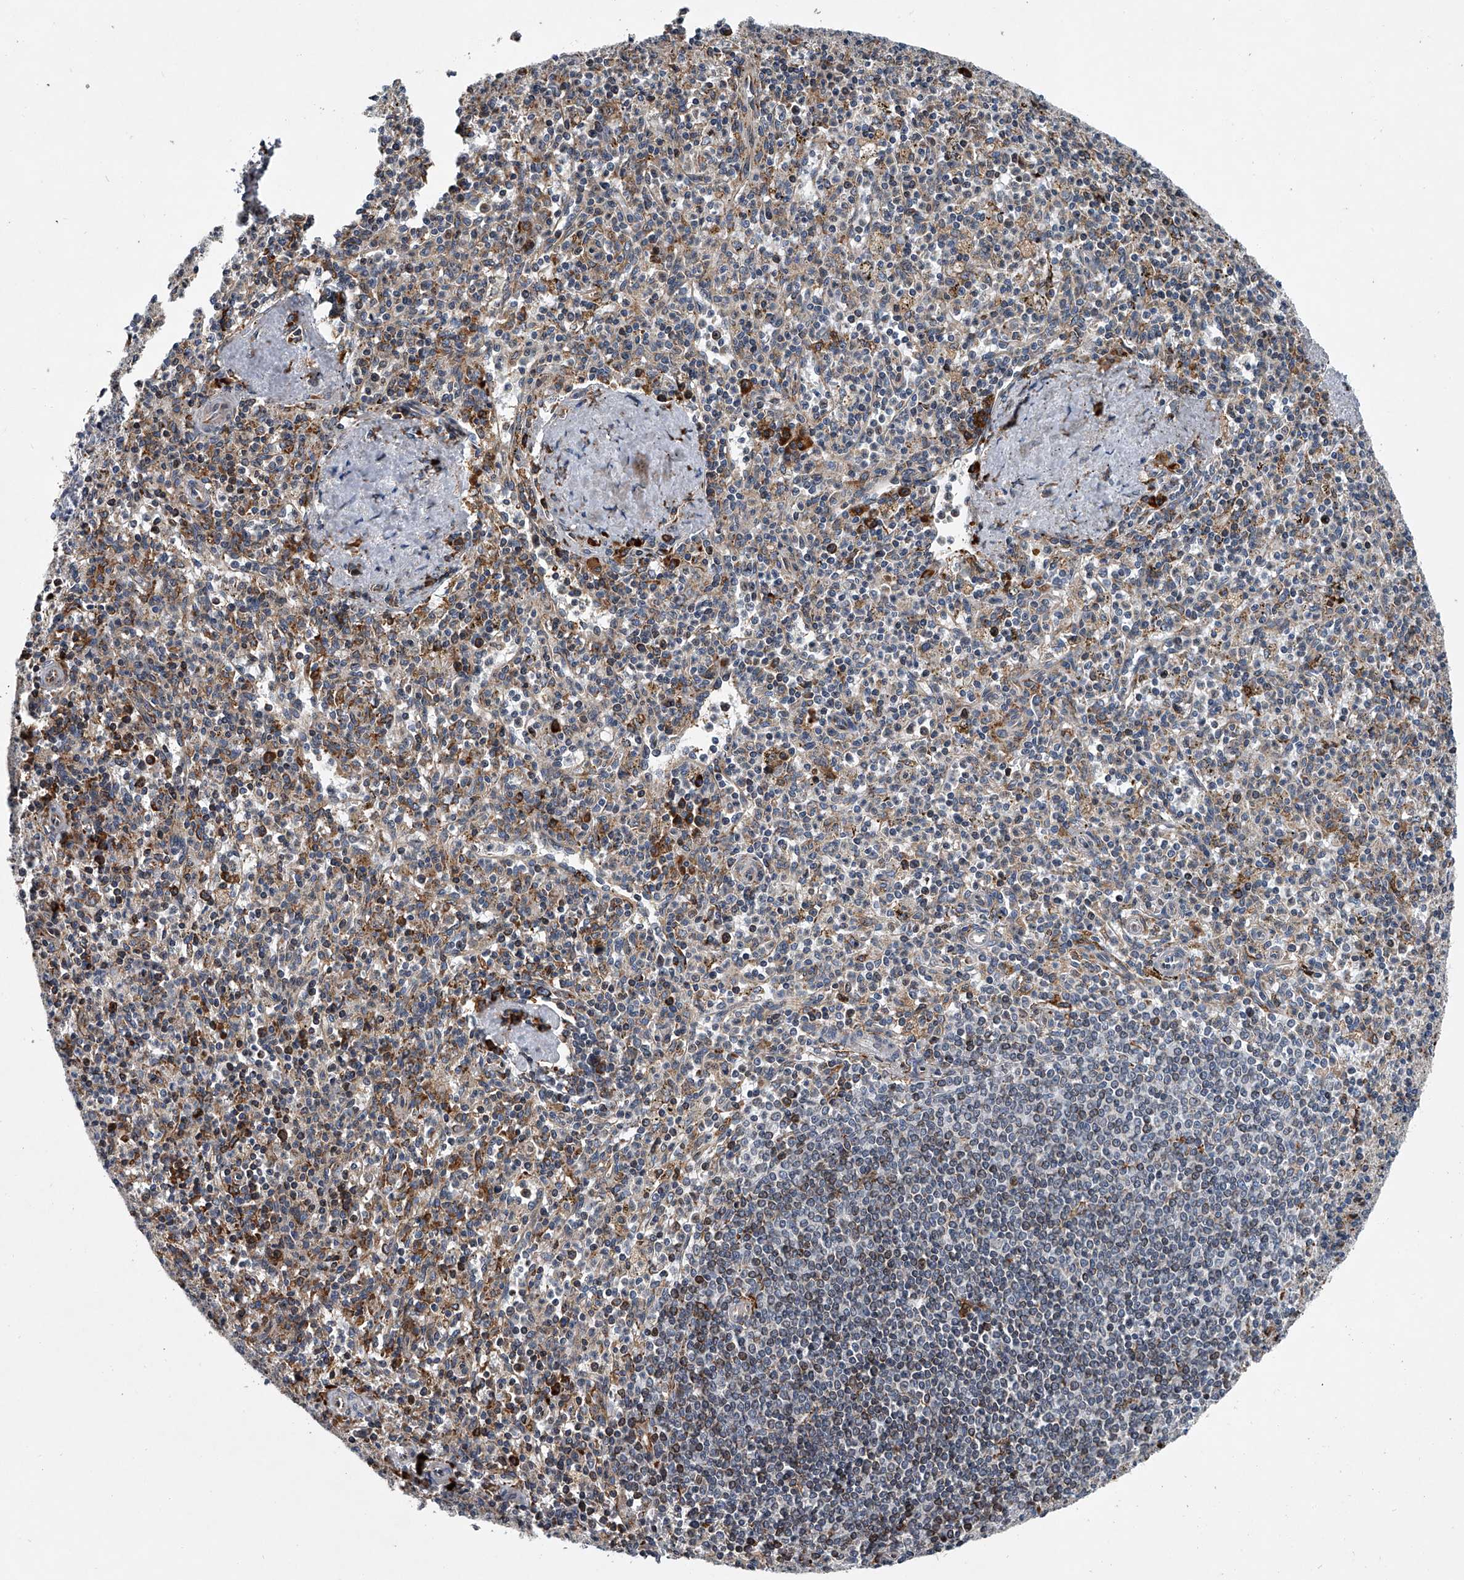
{"staining": {"intensity": "negative", "quantity": "none", "location": "none"}, "tissue": "spleen", "cell_type": "Cells in red pulp", "image_type": "normal", "snomed": [{"axis": "morphology", "description": "Normal tissue, NOS"}, {"axis": "topography", "description": "Spleen"}], "caption": "Micrograph shows no protein positivity in cells in red pulp of unremarkable spleen.", "gene": "TMEM63C", "patient": {"sex": "male", "age": 72}}